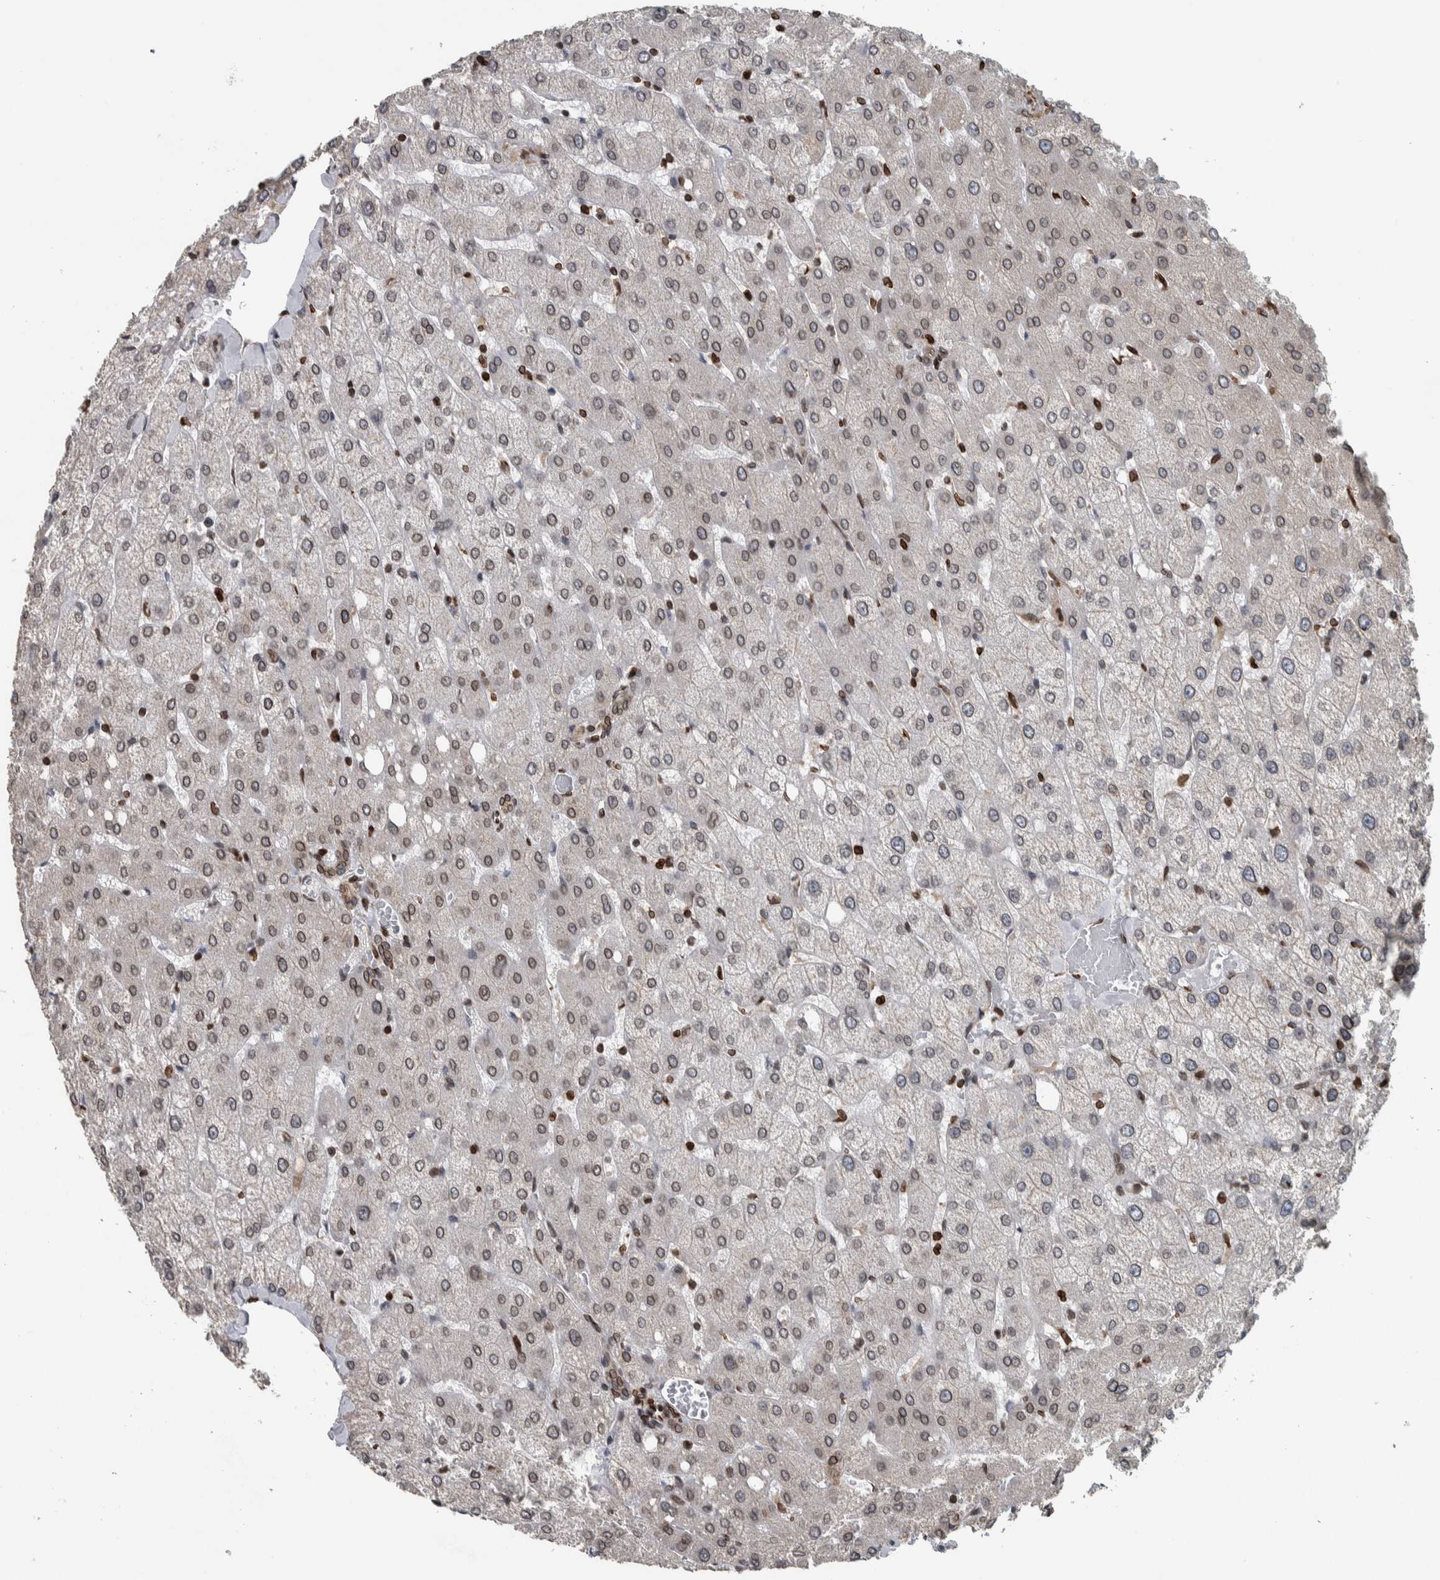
{"staining": {"intensity": "moderate", "quantity": "25%-75%", "location": "cytoplasmic/membranous,nuclear"}, "tissue": "liver", "cell_type": "Cholangiocytes", "image_type": "normal", "snomed": [{"axis": "morphology", "description": "Normal tissue, NOS"}, {"axis": "topography", "description": "Liver"}], "caption": "DAB immunohistochemical staining of unremarkable liver reveals moderate cytoplasmic/membranous,nuclear protein expression in approximately 25%-75% of cholangiocytes. The protein is stained brown, and the nuclei are stained in blue (DAB IHC with brightfield microscopy, high magnification).", "gene": "FAM135B", "patient": {"sex": "female", "age": 54}}